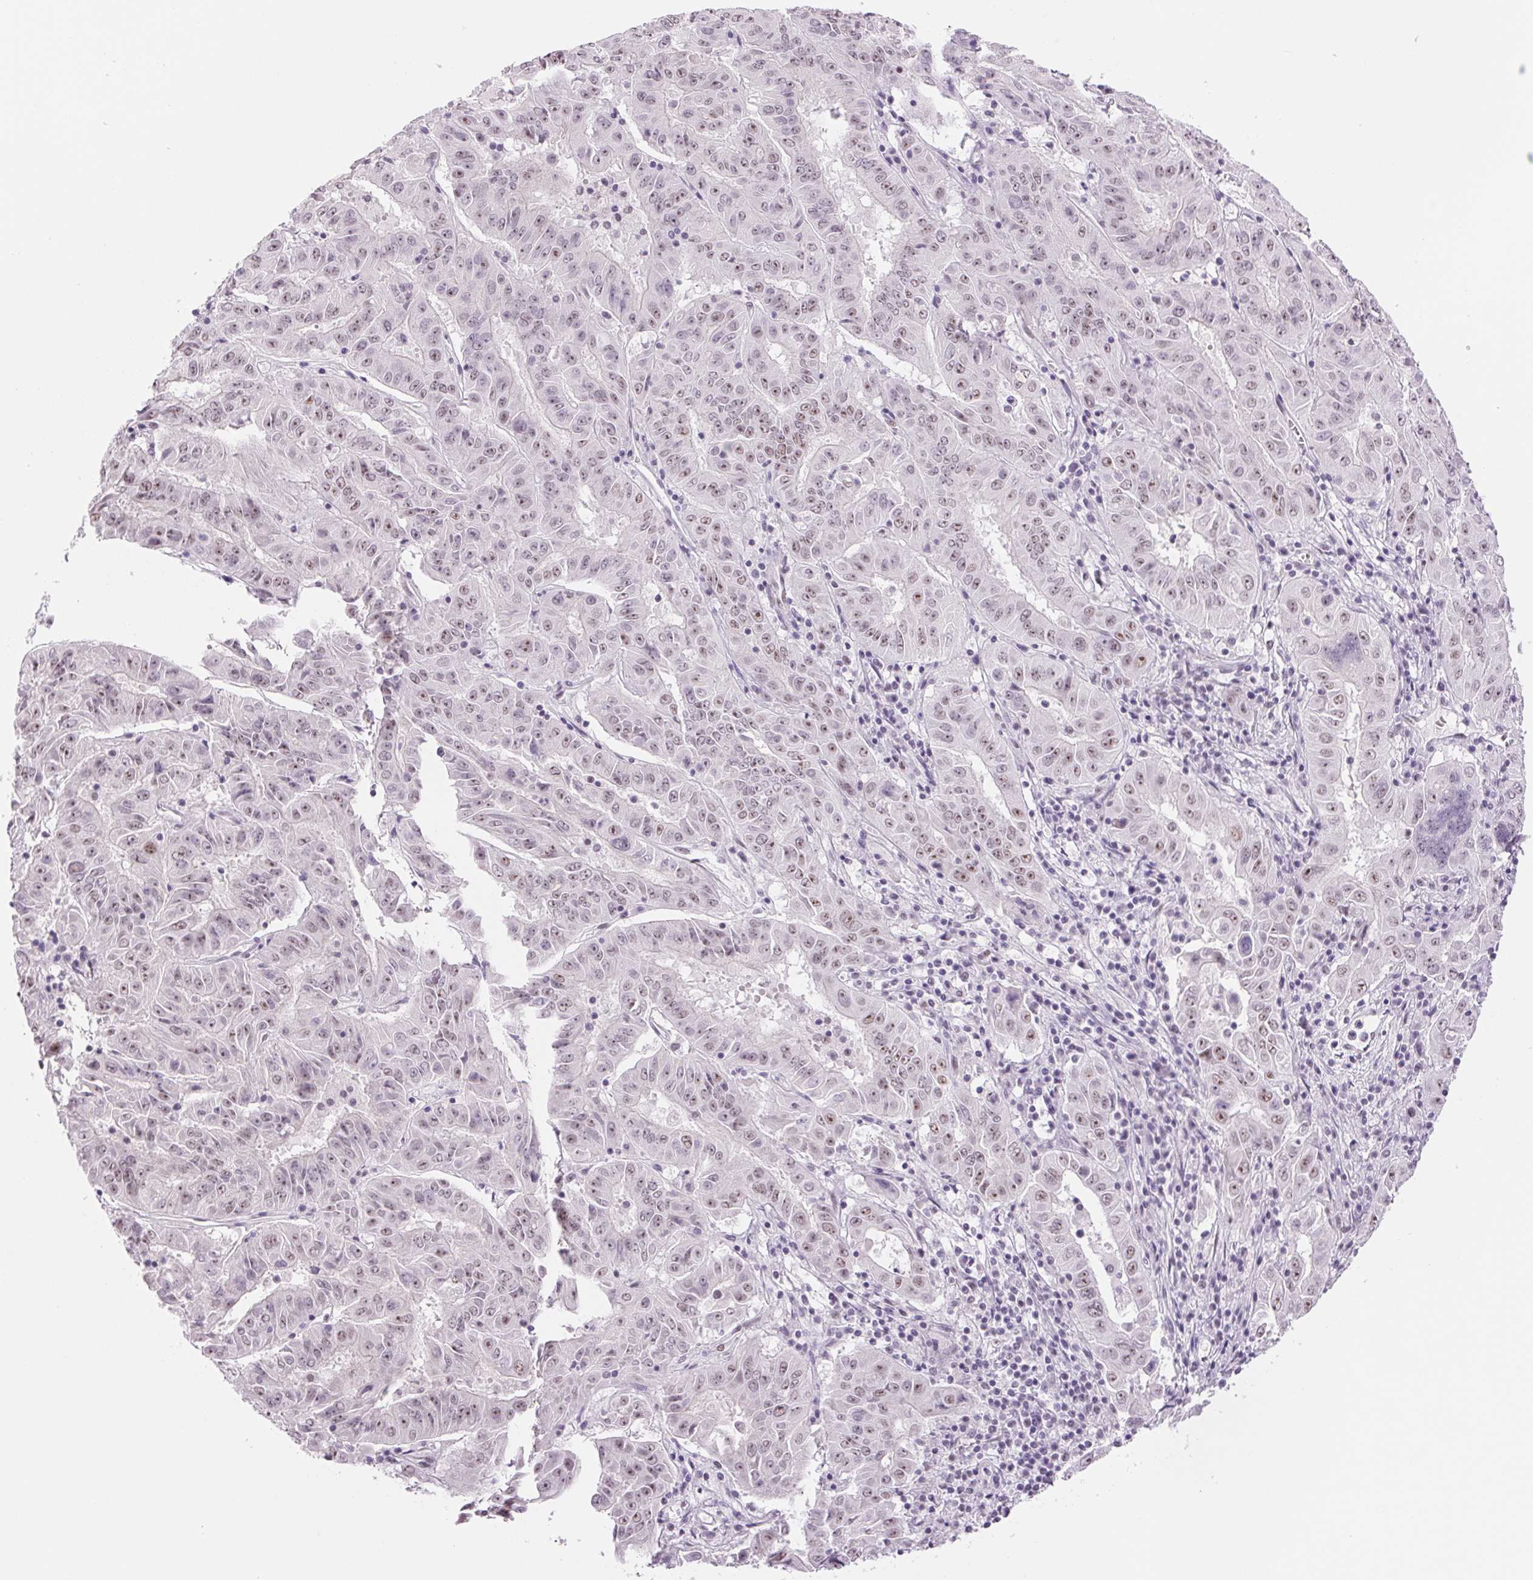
{"staining": {"intensity": "weak", "quantity": "<25%", "location": "nuclear"}, "tissue": "pancreatic cancer", "cell_type": "Tumor cells", "image_type": "cancer", "snomed": [{"axis": "morphology", "description": "Adenocarcinoma, NOS"}, {"axis": "topography", "description": "Pancreas"}], "caption": "The micrograph shows no significant expression in tumor cells of adenocarcinoma (pancreatic).", "gene": "ZC3H14", "patient": {"sex": "male", "age": 63}}